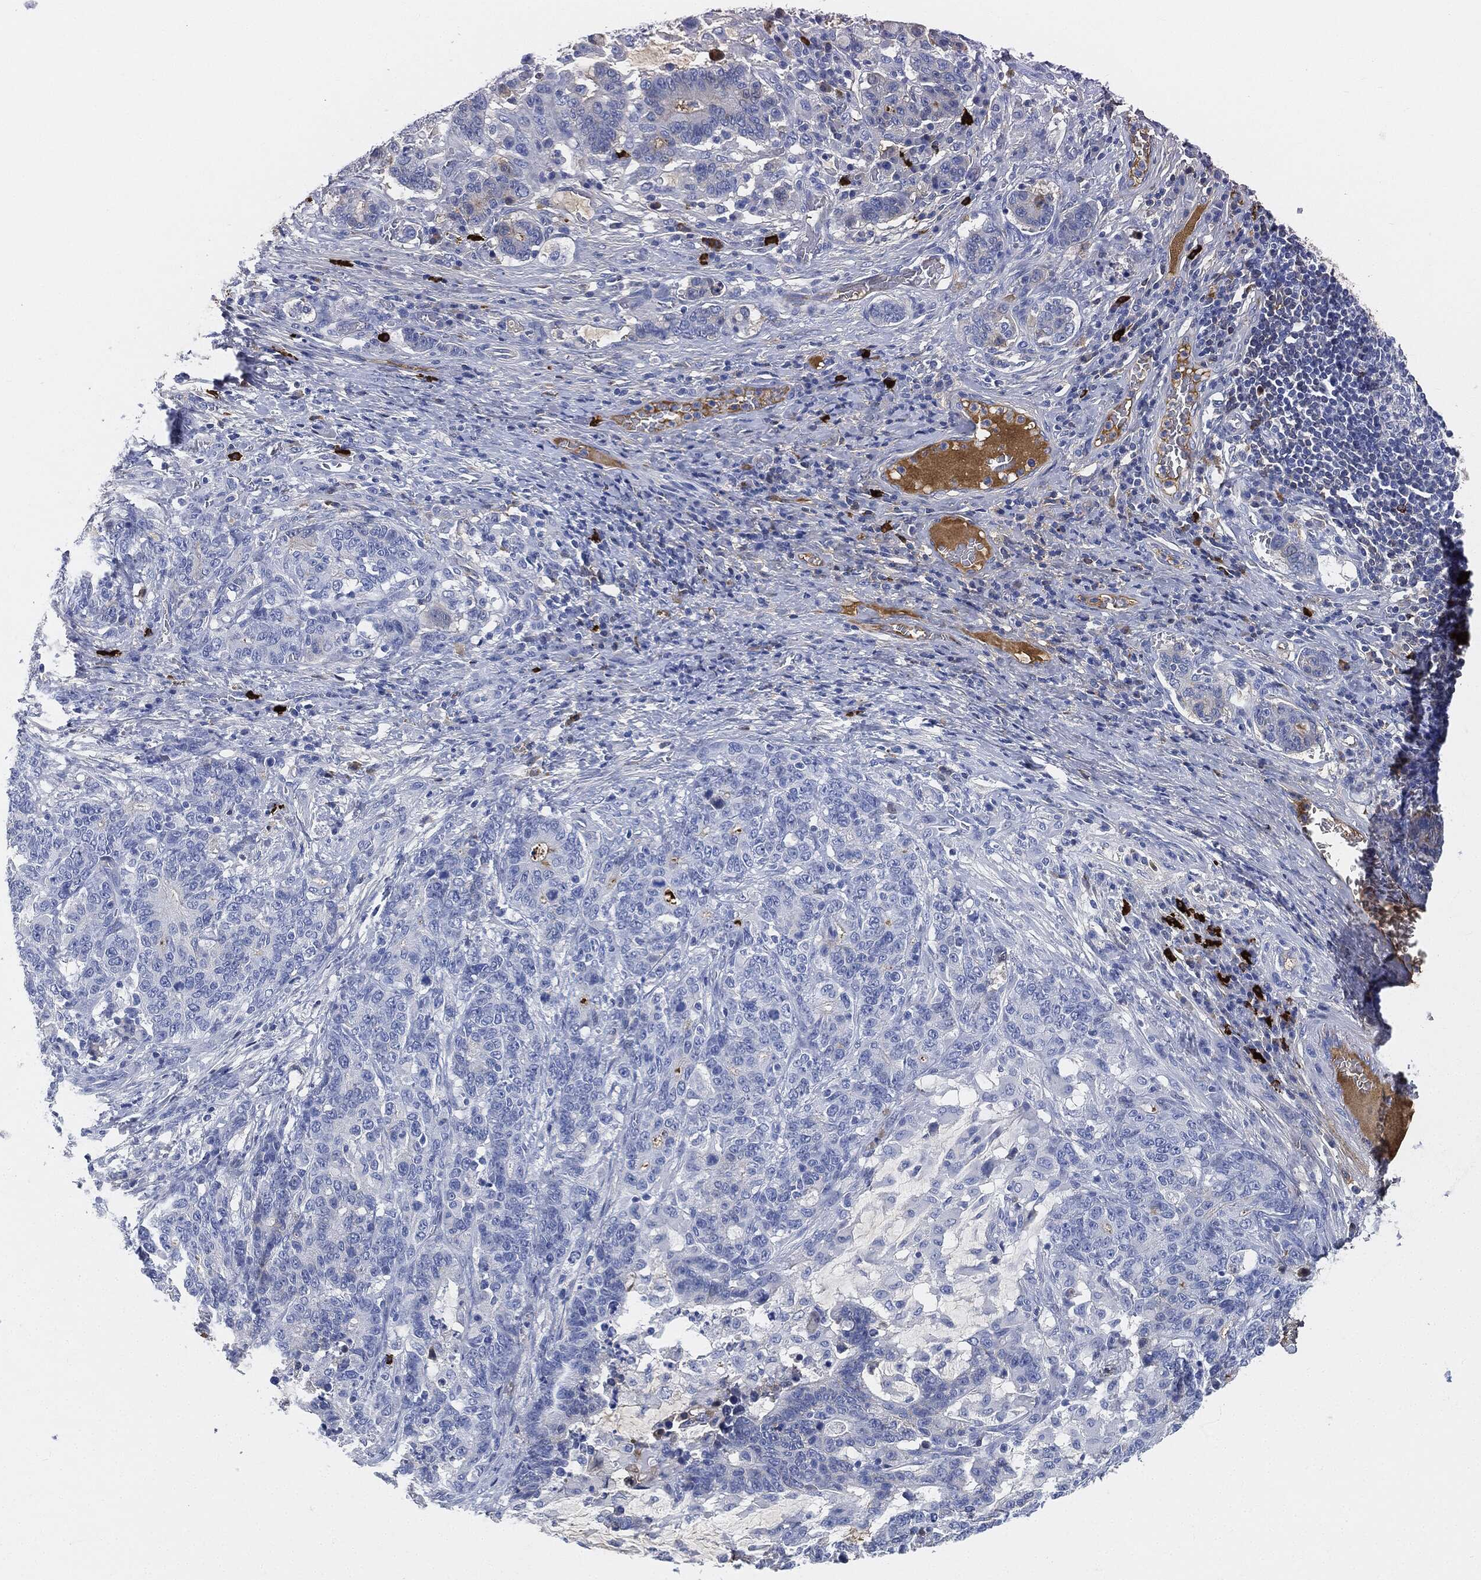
{"staining": {"intensity": "negative", "quantity": "none", "location": "none"}, "tissue": "stomach cancer", "cell_type": "Tumor cells", "image_type": "cancer", "snomed": [{"axis": "morphology", "description": "Normal tissue, NOS"}, {"axis": "morphology", "description": "Adenocarcinoma, NOS"}, {"axis": "topography", "description": "Stomach"}], "caption": "High magnification brightfield microscopy of adenocarcinoma (stomach) stained with DAB (brown) and counterstained with hematoxylin (blue): tumor cells show no significant expression.", "gene": "IGLV6-57", "patient": {"sex": "female", "age": 64}}